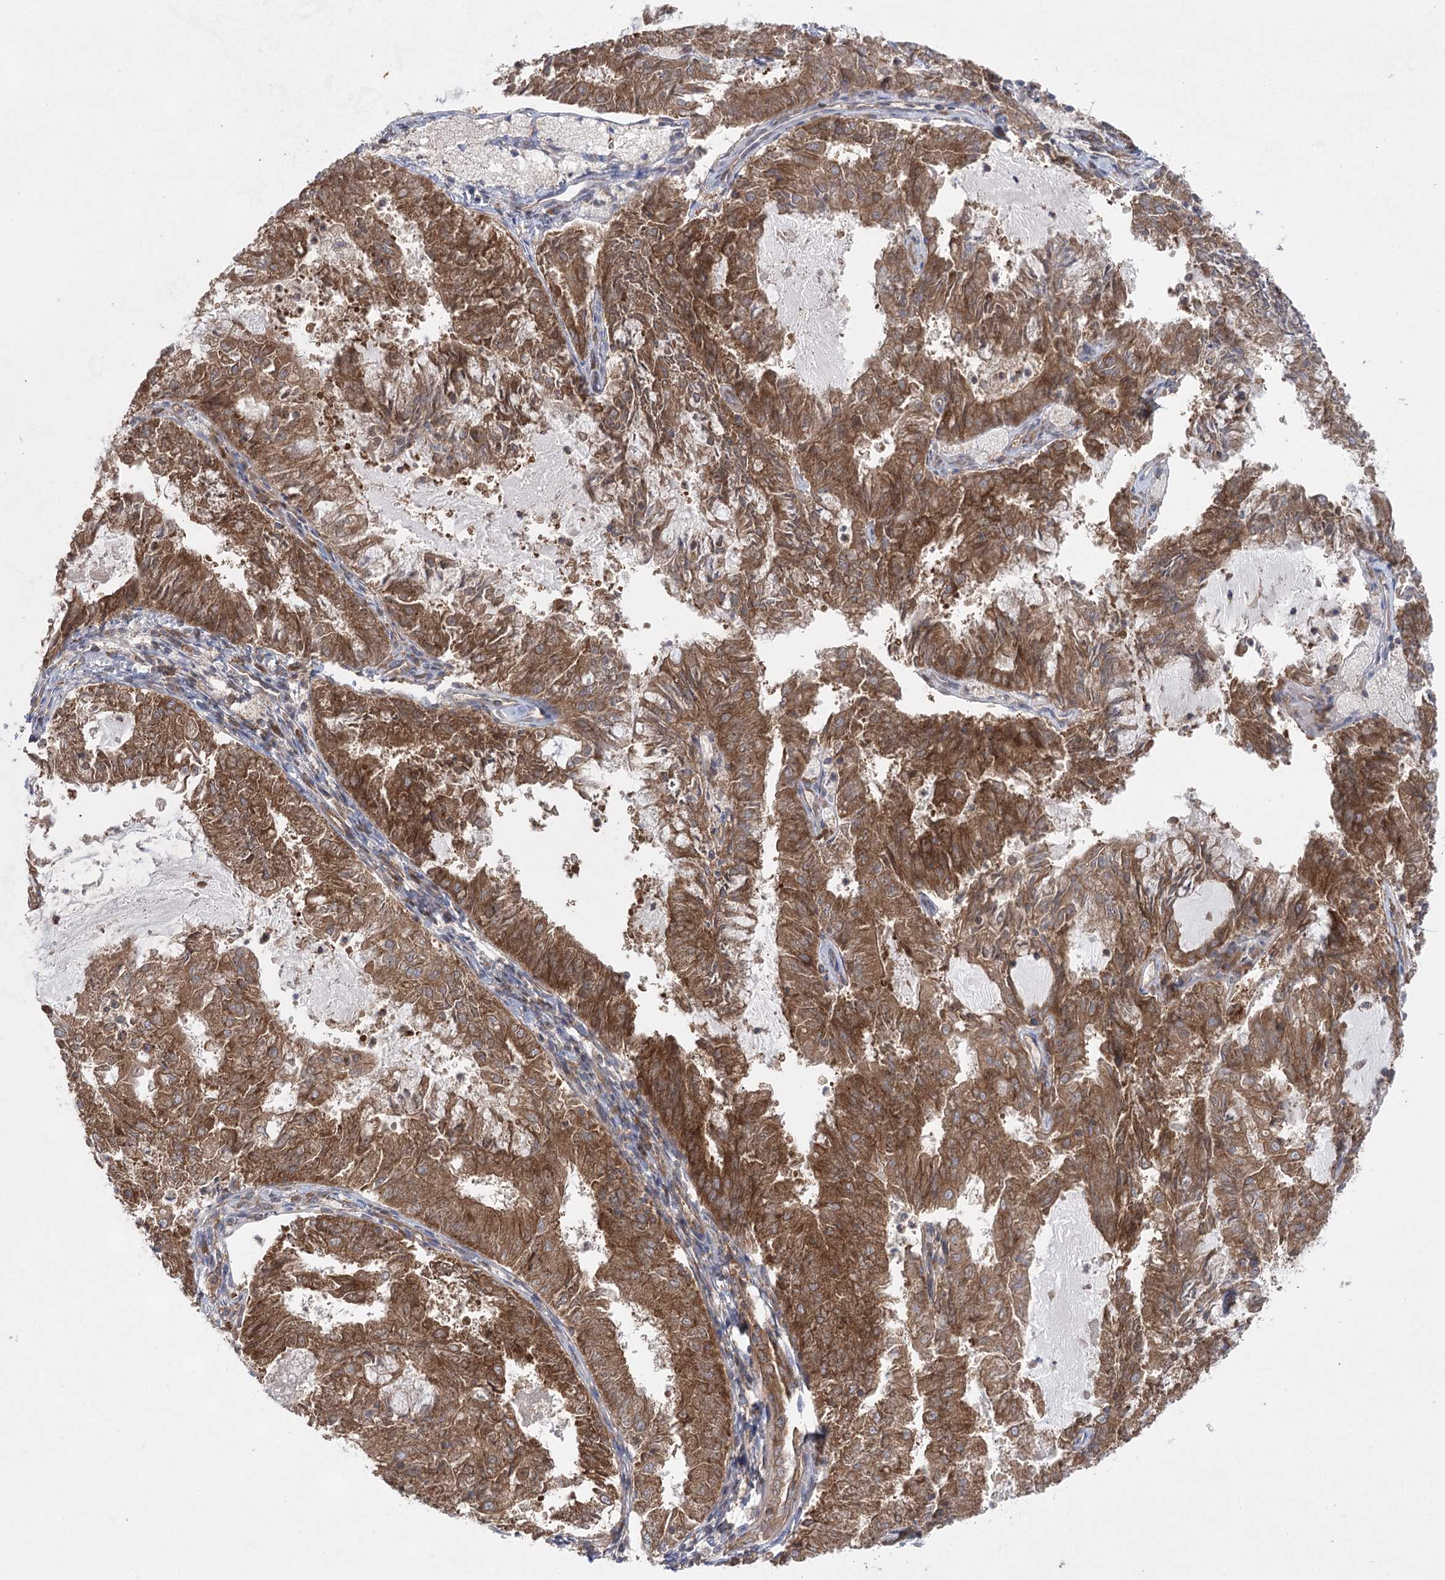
{"staining": {"intensity": "moderate", "quantity": ">75%", "location": "cytoplasmic/membranous"}, "tissue": "endometrial cancer", "cell_type": "Tumor cells", "image_type": "cancer", "snomed": [{"axis": "morphology", "description": "Adenocarcinoma, NOS"}, {"axis": "topography", "description": "Endometrium"}], "caption": "Immunohistochemical staining of endometrial cancer (adenocarcinoma) shows medium levels of moderate cytoplasmic/membranous protein expression in about >75% of tumor cells. (brown staining indicates protein expression, while blue staining denotes nuclei).", "gene": "EIF3A", "patient": {"sex": "female", "age": 57}}